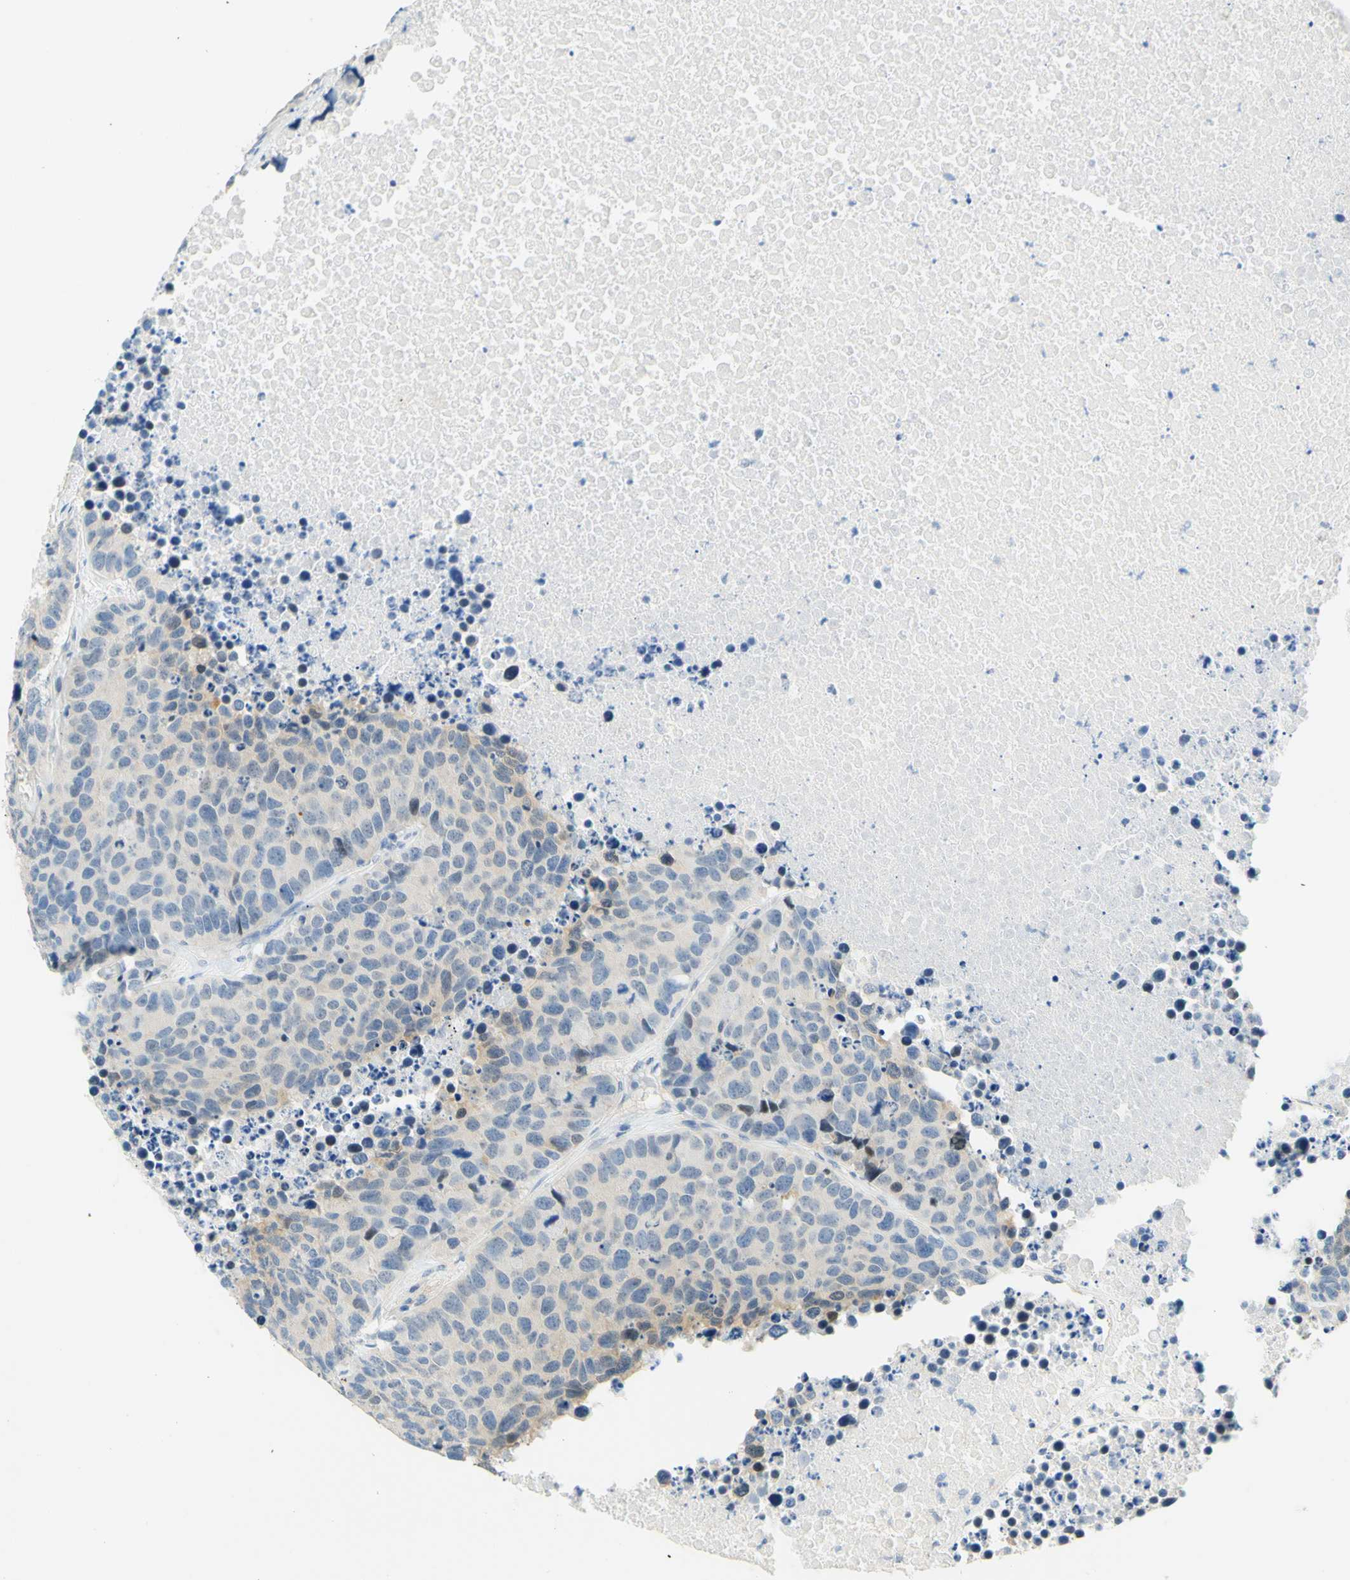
{"staining": {"intensity": "weak", "quantity": "<25%", "location": "cytoplasmic/membranous"}, "tissue": "carcinoid", "cell_type": "Tumor cells", "image_type": "cancer", "snomed": [{"axis": "morphology", "description": "Carcinoid, malignant, NOS"}, {"axis": "topography", "description": "Lung"}], "caption": "The photomicrograph reveals no staining of tumor cells in carcinoid.", "gene": "ENTREP2", "patient": {"sex": "male", "age": 60}}